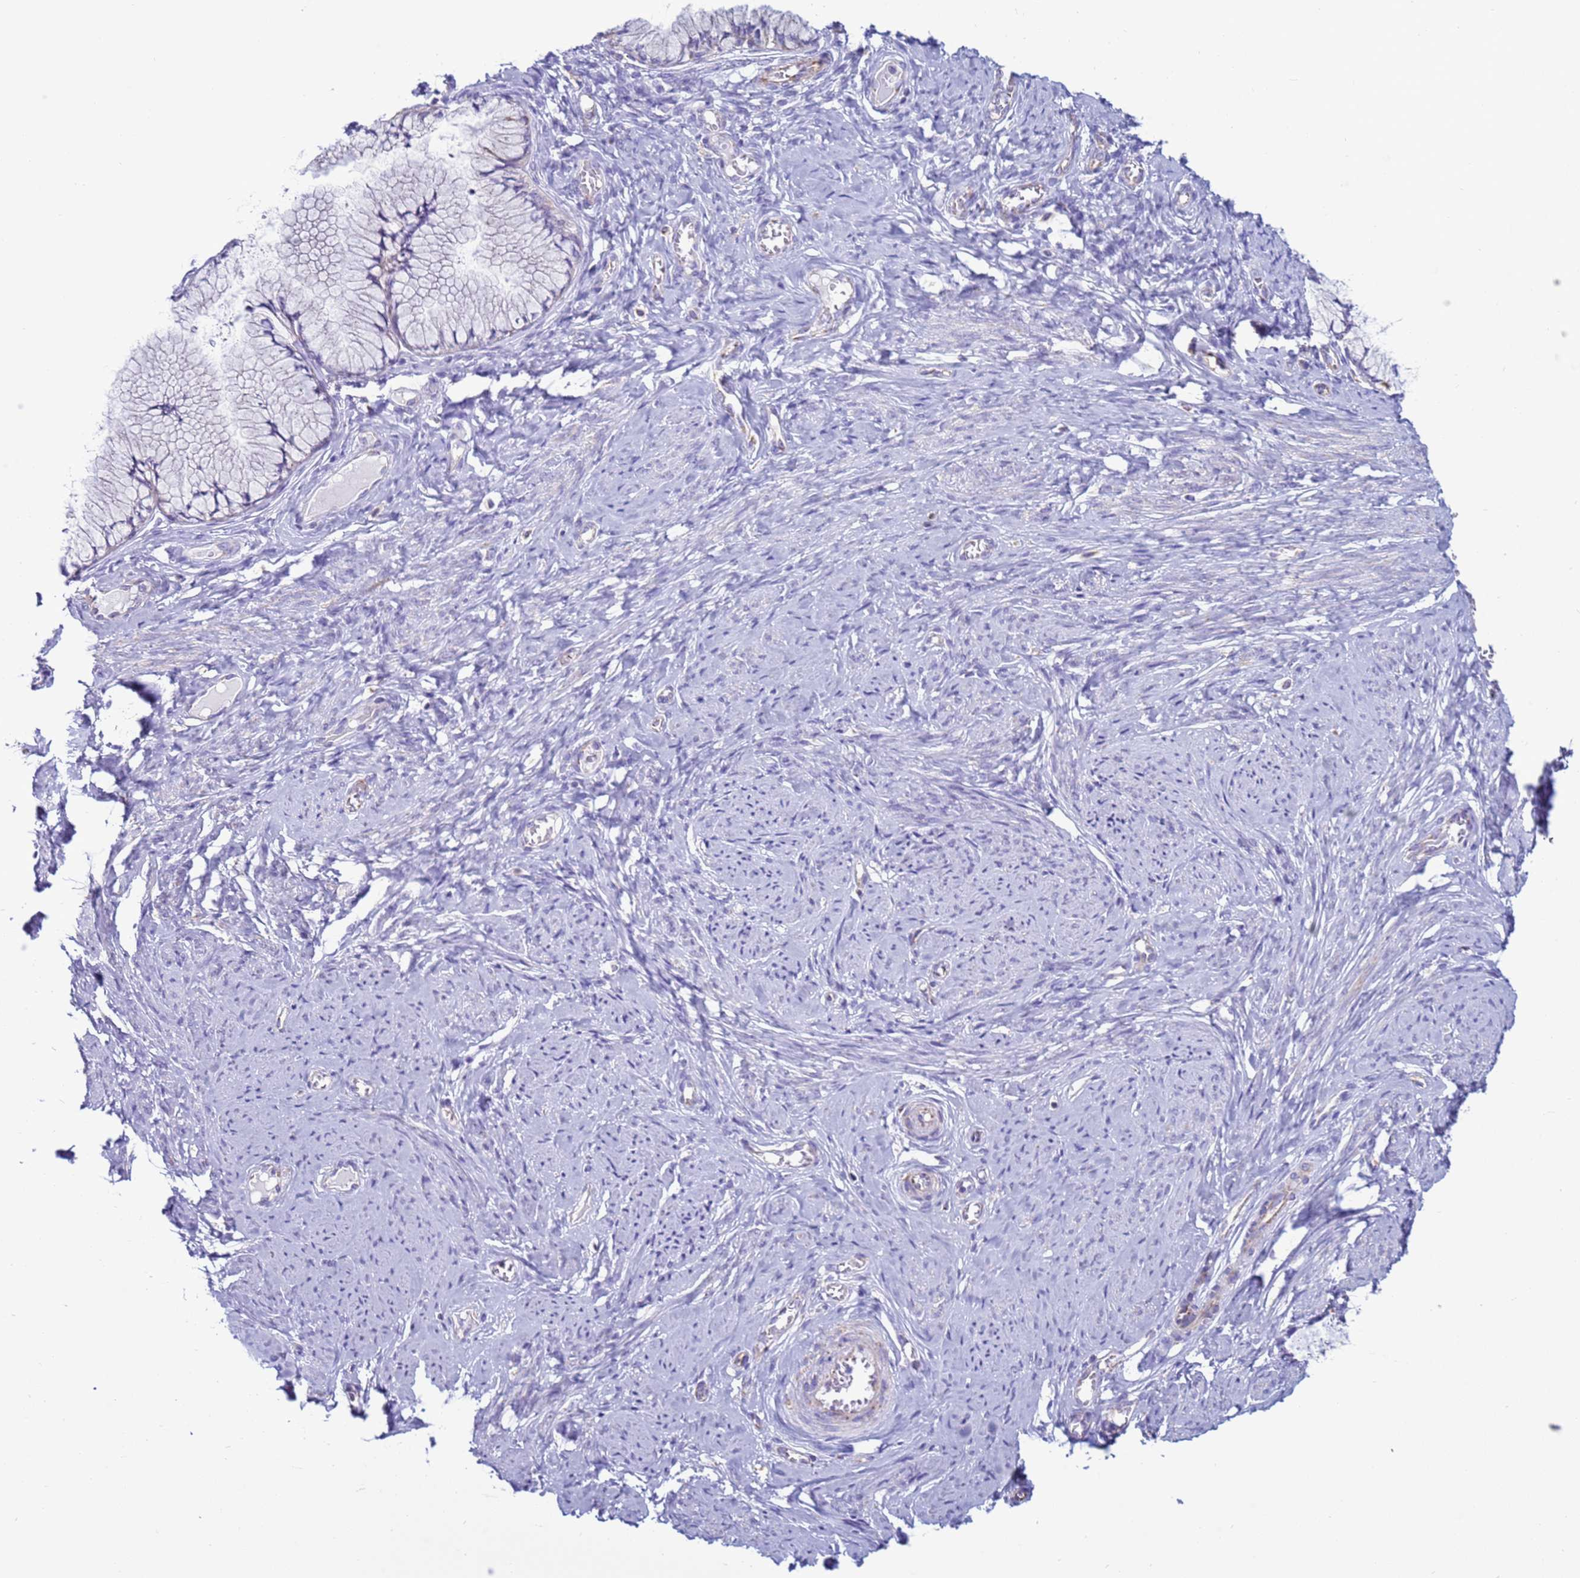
{"staining": {"intensity": "negative", "quantity": "none", "location": "none"}, "tissue": "cervix", "cell_type": "Glandular cells", "image_type": "normal", "snomed": [{"axis": "morphology", "description": "Normal tissue, NOS"}, {"axis": "topography", "description": "Cervix"}], "caption": "Immunohistochemical staining of benign human cervix demonstrates no significant expression in glandular cells. (Stains: DAB (3,3'-diaminobenzidine) immunohistochemistry with hematoxylin counter stain, Microscopy: brightfield microscopy at high magnification).", "gene": "HPCAL1", "patient": {"sex": "female", "age": 42}}